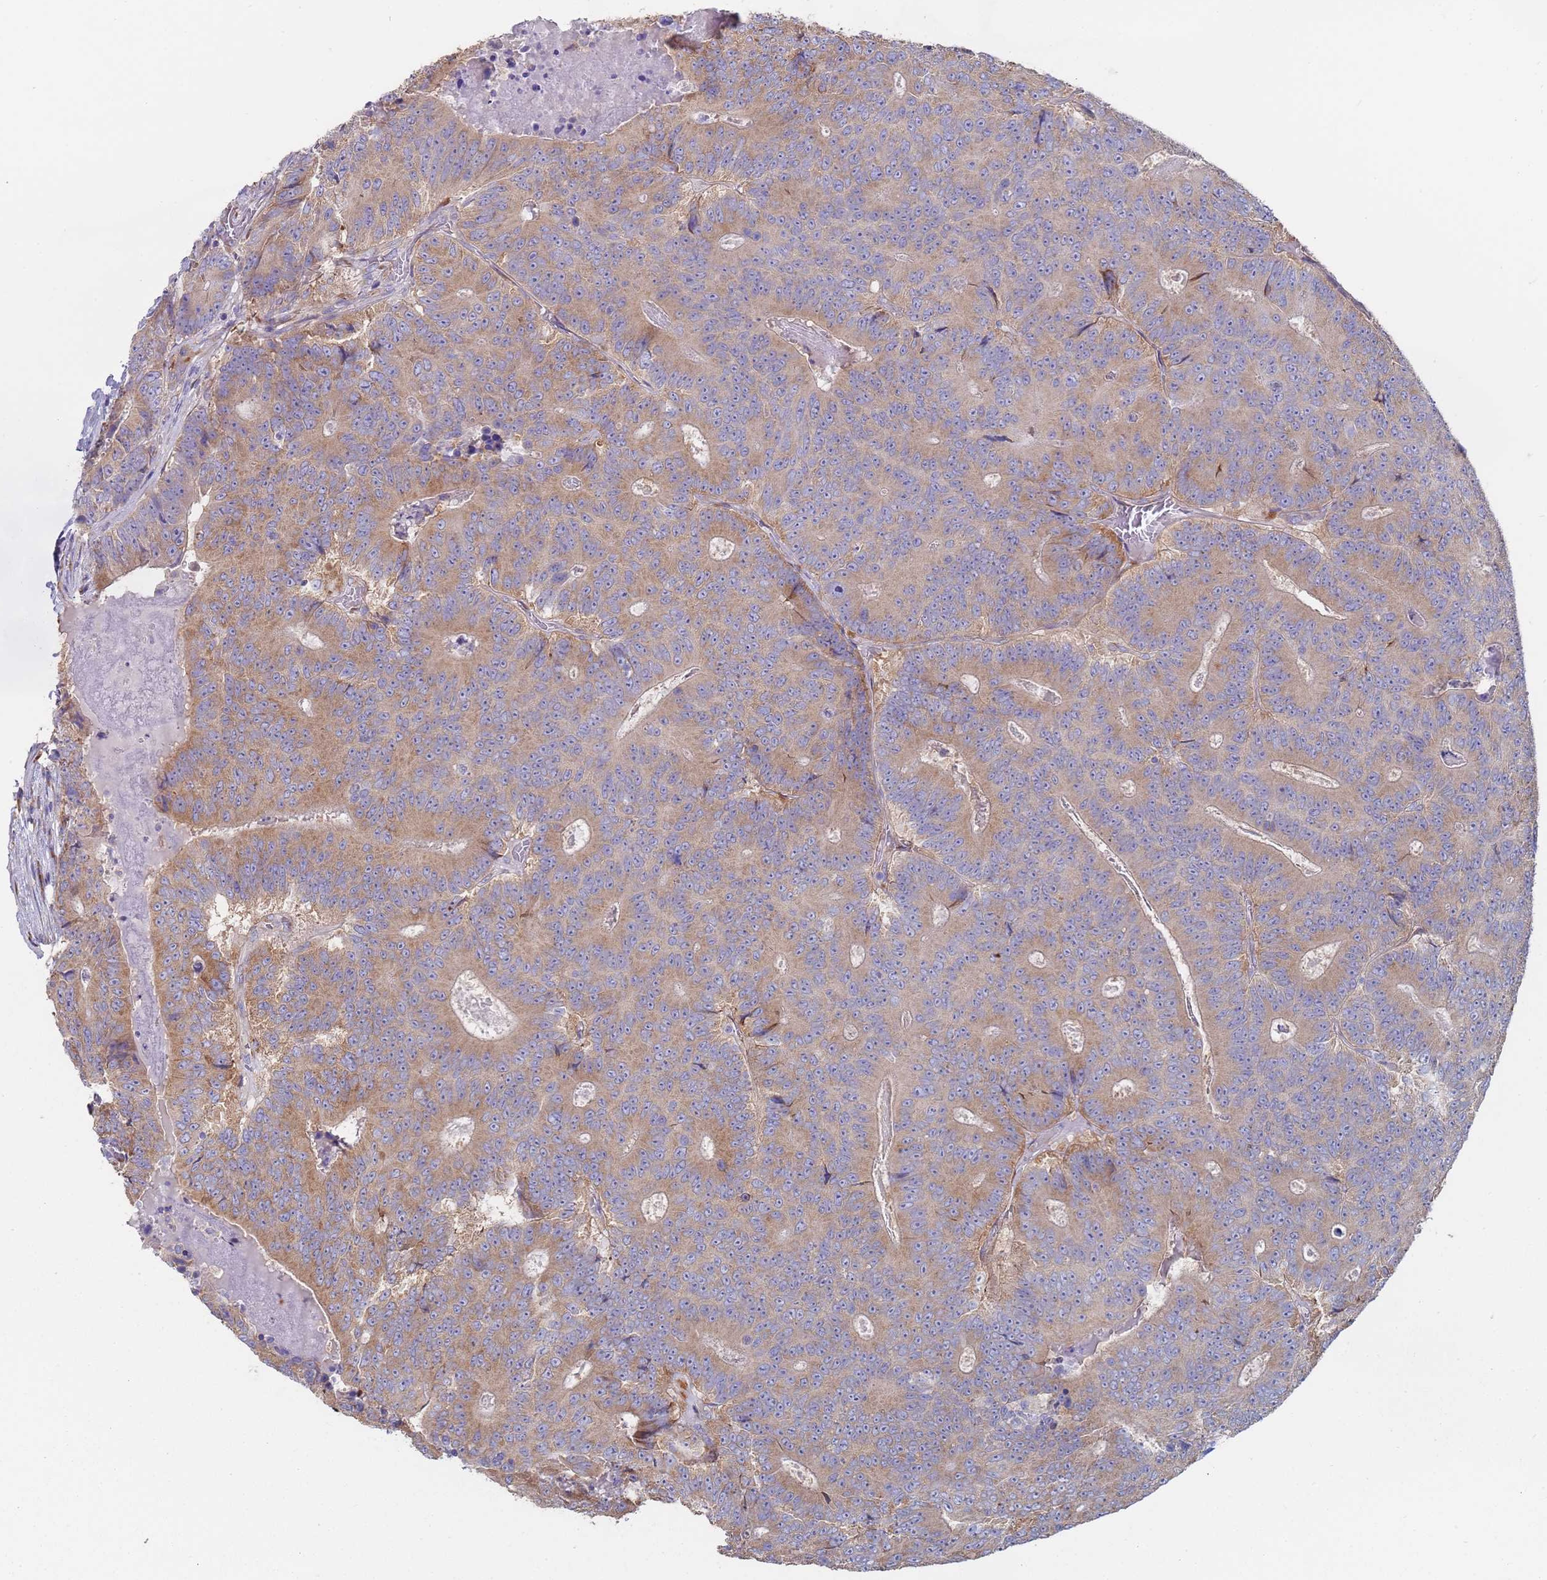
{"staining": {"intensity": "moderate", "quantity": "25%-75%", "location": "cytoplasmic/membranous"}, "tissue": "colorectal cancer", "cell_type": "Tumor cells", "image_type": "cancer", "snomed": [{"axis": "morphology", "description": "Adenocarcinoma, NOS"}, {"axis": "topography", "description": "Colon"}], "caption": "Protein analysis of colorectal cancer tissue reveals moderate cytoplasmic/membranous expression in about 25%-75% of tumor cells.", "gene": "ZNF844", "patient": {"sex": "male", "age": 83}}